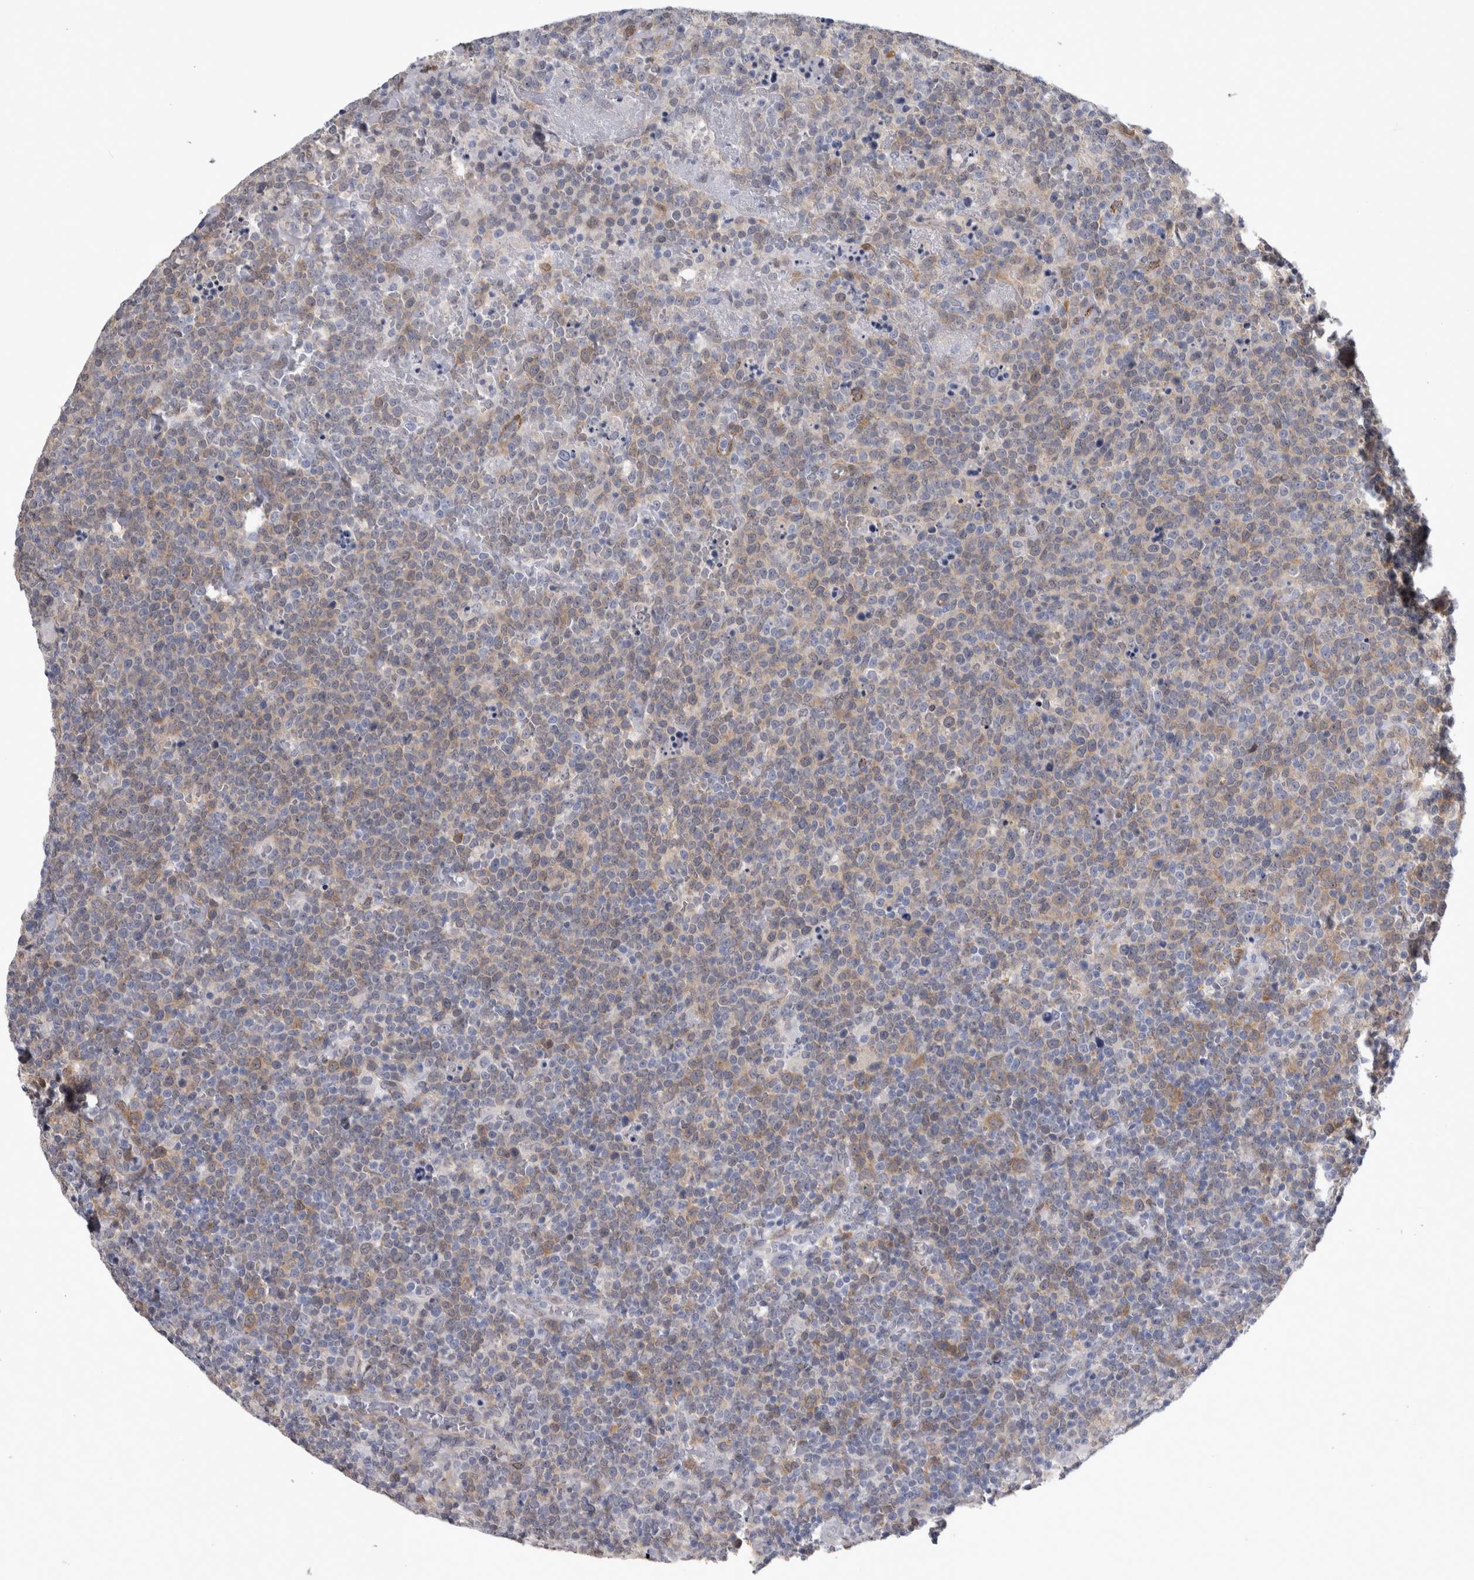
{"staining": {"intensity": "weak", "quantity": "<25%", "location": "cytoplasmic/membranous"}, "tissue": "lymphoma", "cell_type": "Tumor cells", "image_type": "cancer", "snomed": [{"axis": "morphology", "description": "Malignant lymphoma, non-Hodgkin's type, High grade"}, {"axis": "topography", "description": "Lymph node"}], "caption": "Lymphoma was stained to show a protein in brown. There is no significant expression in tumor cells.", "gene": "ACOT7", "patient": {"sex": "male", "age": 61}}